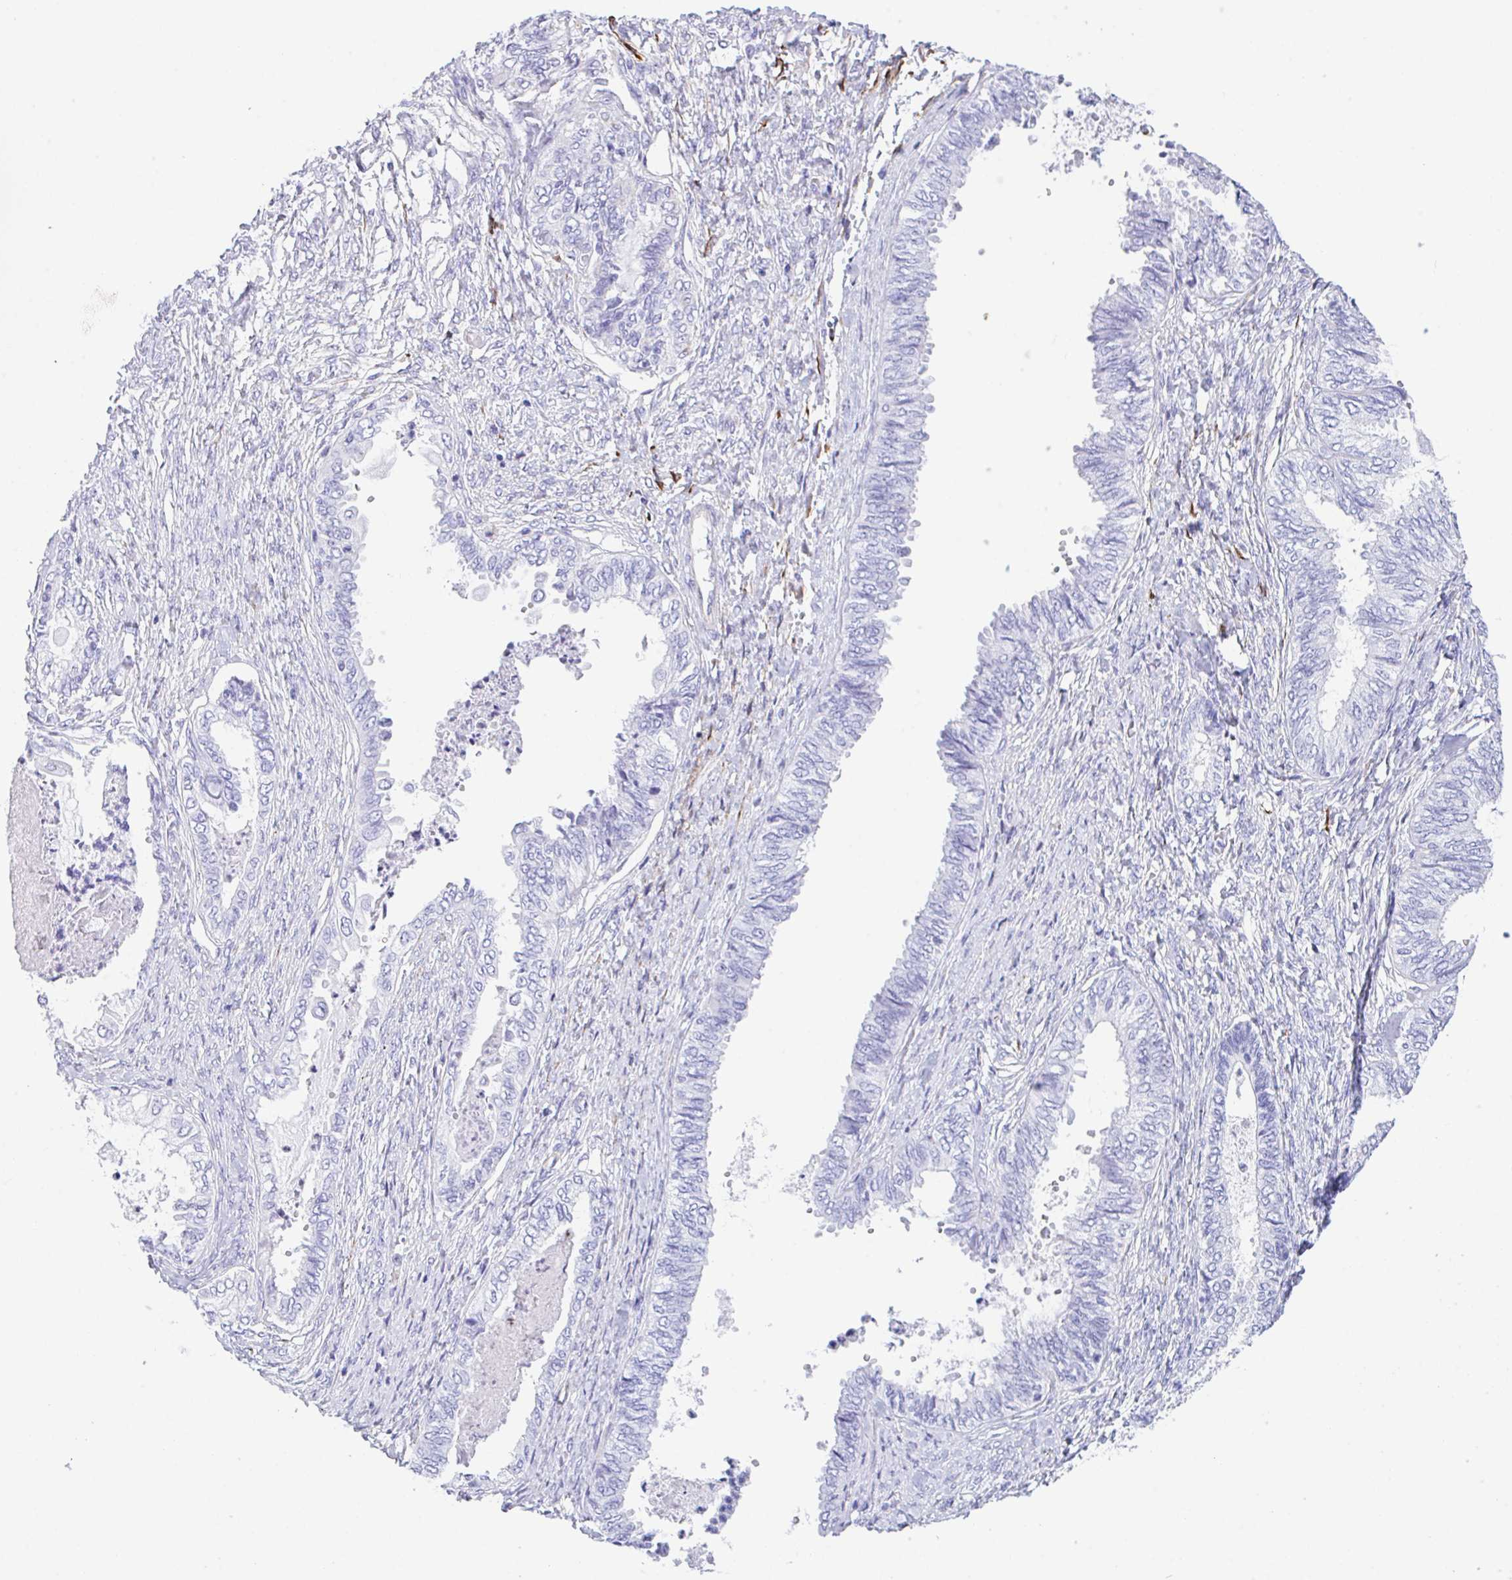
{"staining": {"intensity": "negative", "quantity": "none", "location": "none"}, "tissue": "ovarian cancer", "cell_type": "Tumor cells", "image_type": "cancer", "snomed": [{"axis": "morphology", "description": "Carcinoma, endometroid"}, {"axis": "topography", "description": "Ovary"}], "caption": "High power microscopy micrograph of an IHC photomicrograph of ovarian cancer, revealing no significant staining in tumor cells.", "gene": "NDUFAF8", "patient": {"sex": "female", "age": 70}}